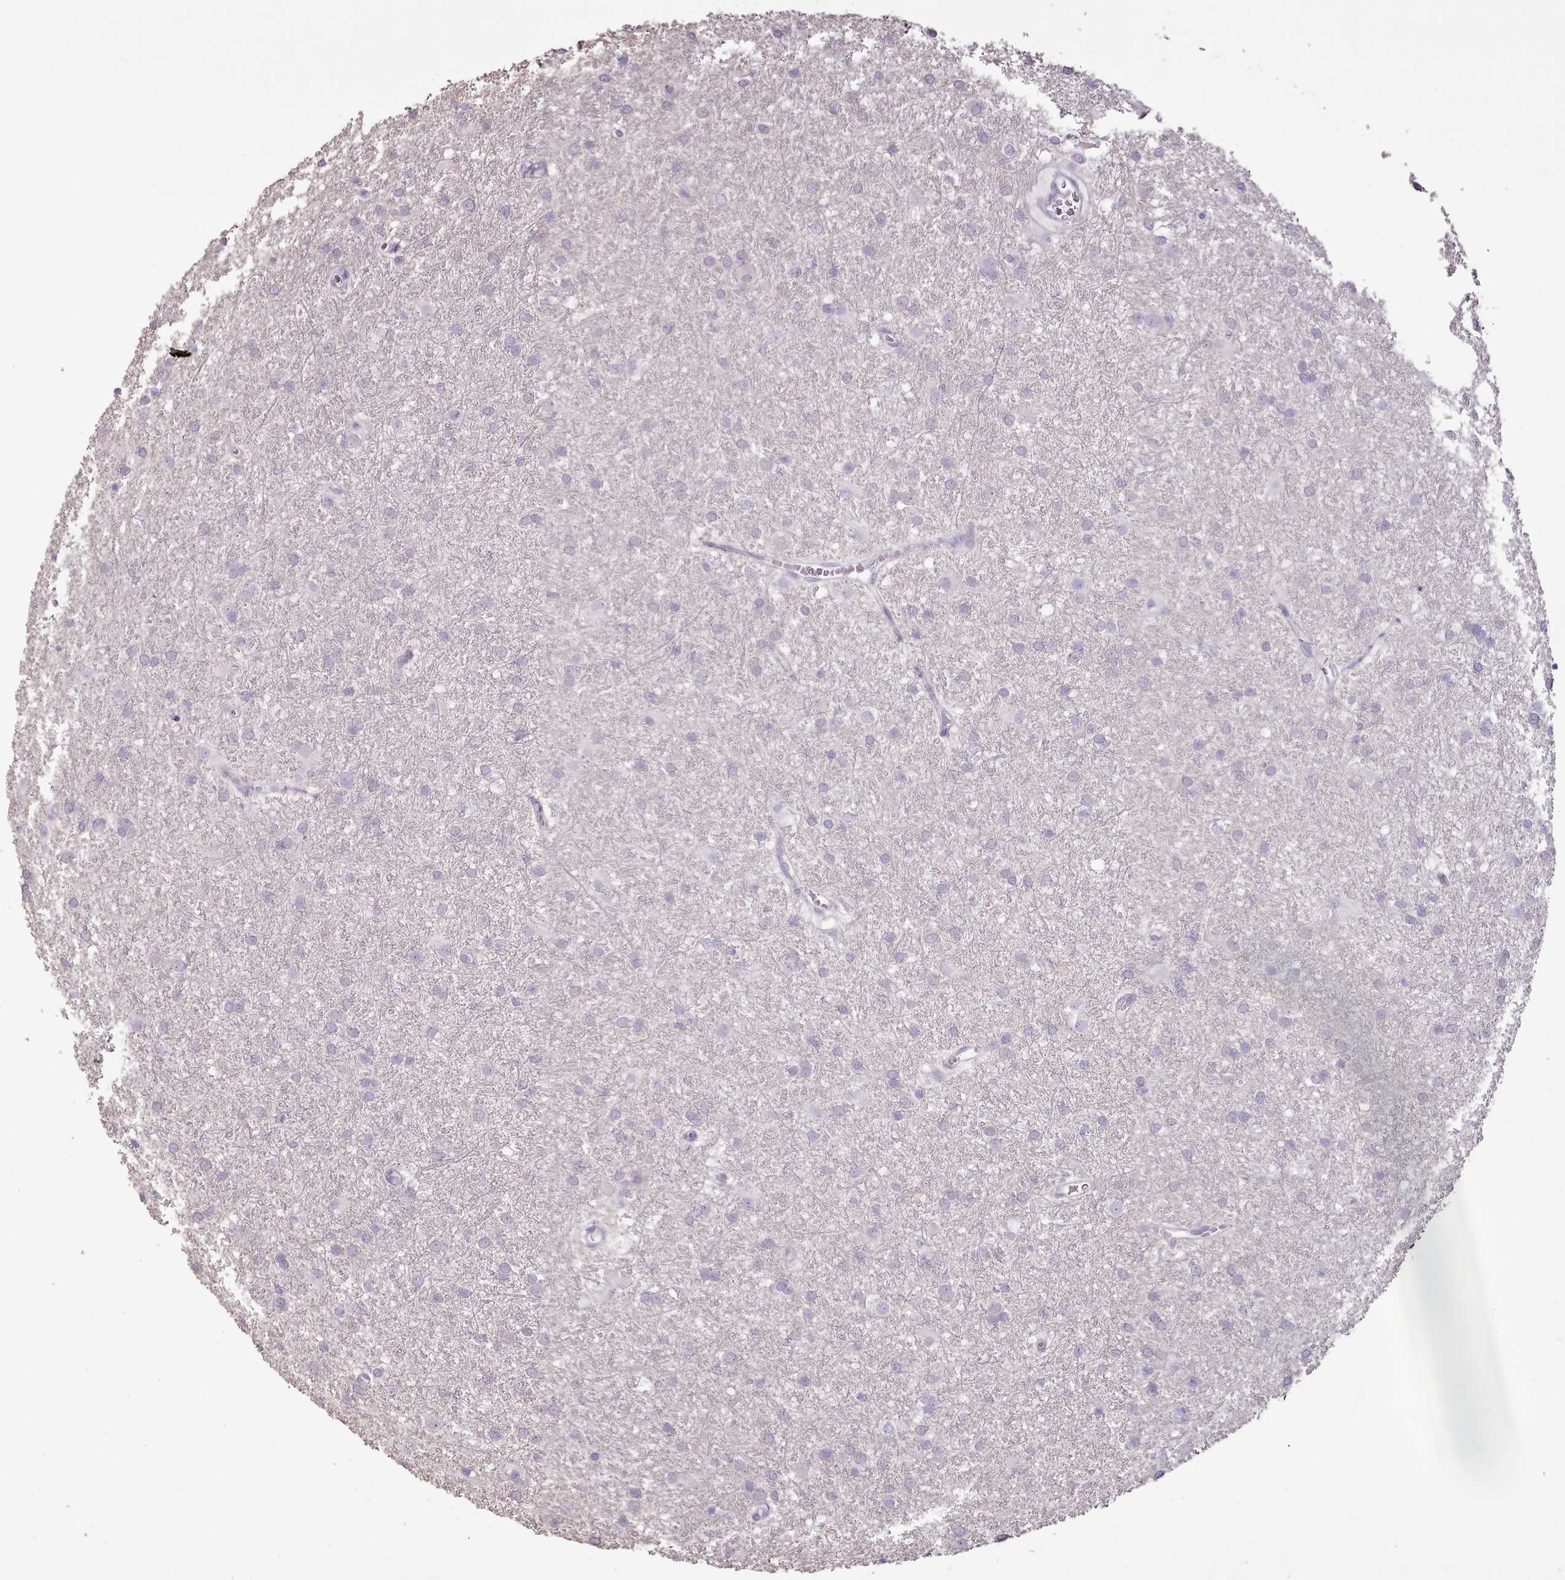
{"staining": {"intensity": "negative", "quantity": "none", "location": "none"}, "tissue": "glioma", "cell_type": "Tumor cells", "image_type": "cancer", "snomed": [{"axis": "morphology", "description": "Glioma, malignant, High grade"}, {"axis": "topography", "description": "Brain"}], "caption": "A histopathology image of glioma stained for a protein shows no brown staining in tumor cells. (DAB immunohistochemistry, high magnification).", "gene": "BLOC1S2", "patient": {"sex": "female", "age": 50}}